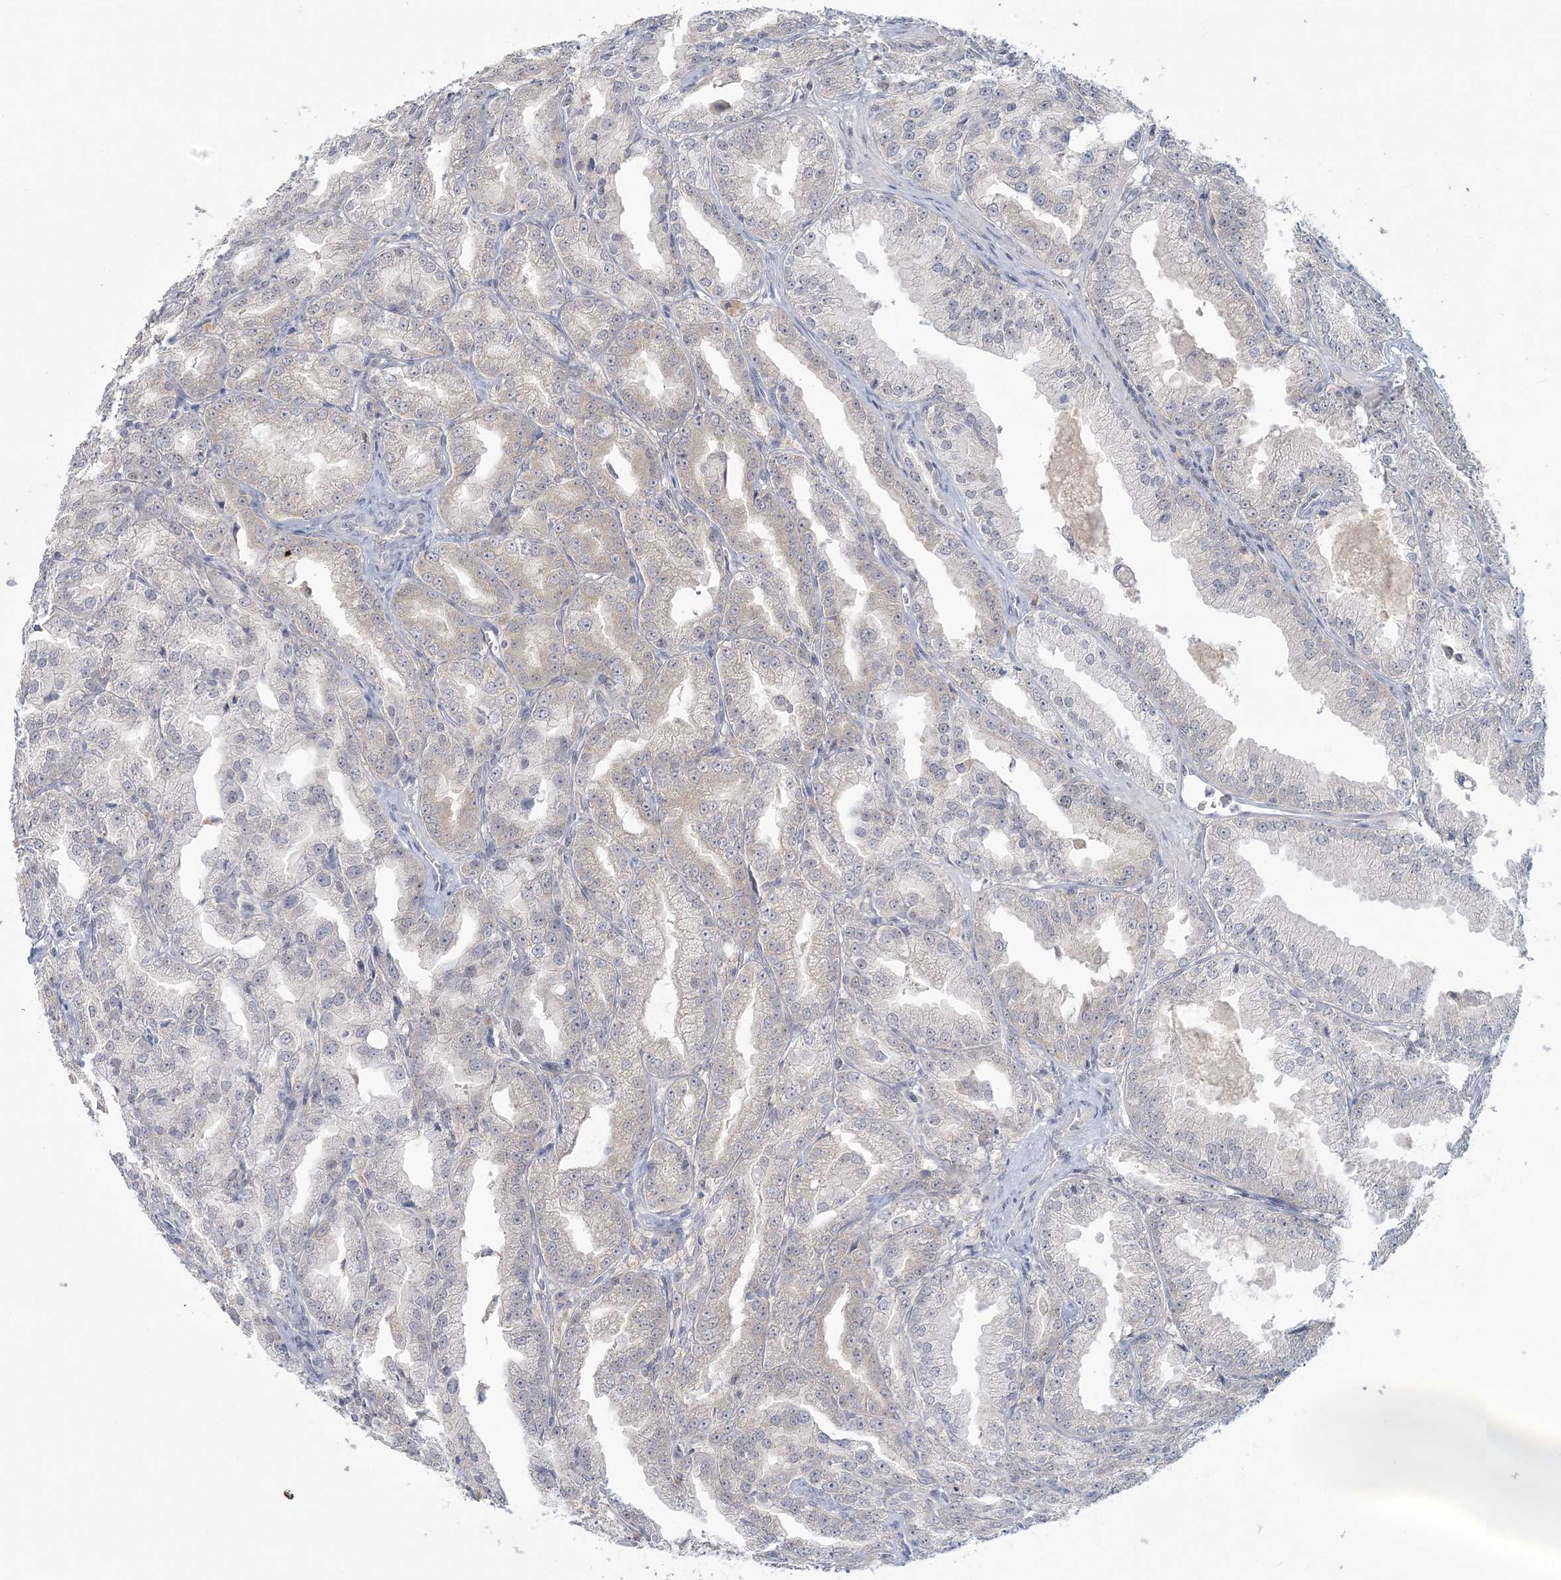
{"staining": {"intensity": "negative", "quantity": "none", "location": "none"}, "tissue": "prostate cancer", "cell_type": "Tumor cells", "image_type": "cancer", "snomed": [{"axis": "morphology", "description": "Adenocarcinoma, High grade"}, {"axis": "topography", "description": "Prostate"}], "caption": "Histopathology image shows no protein positivity in tumor cells of adenocarcinoma (high-grade) (prostate) tissue.", "gene": "ANKS1A", "patient": {"sex": "male", "age": 61}}